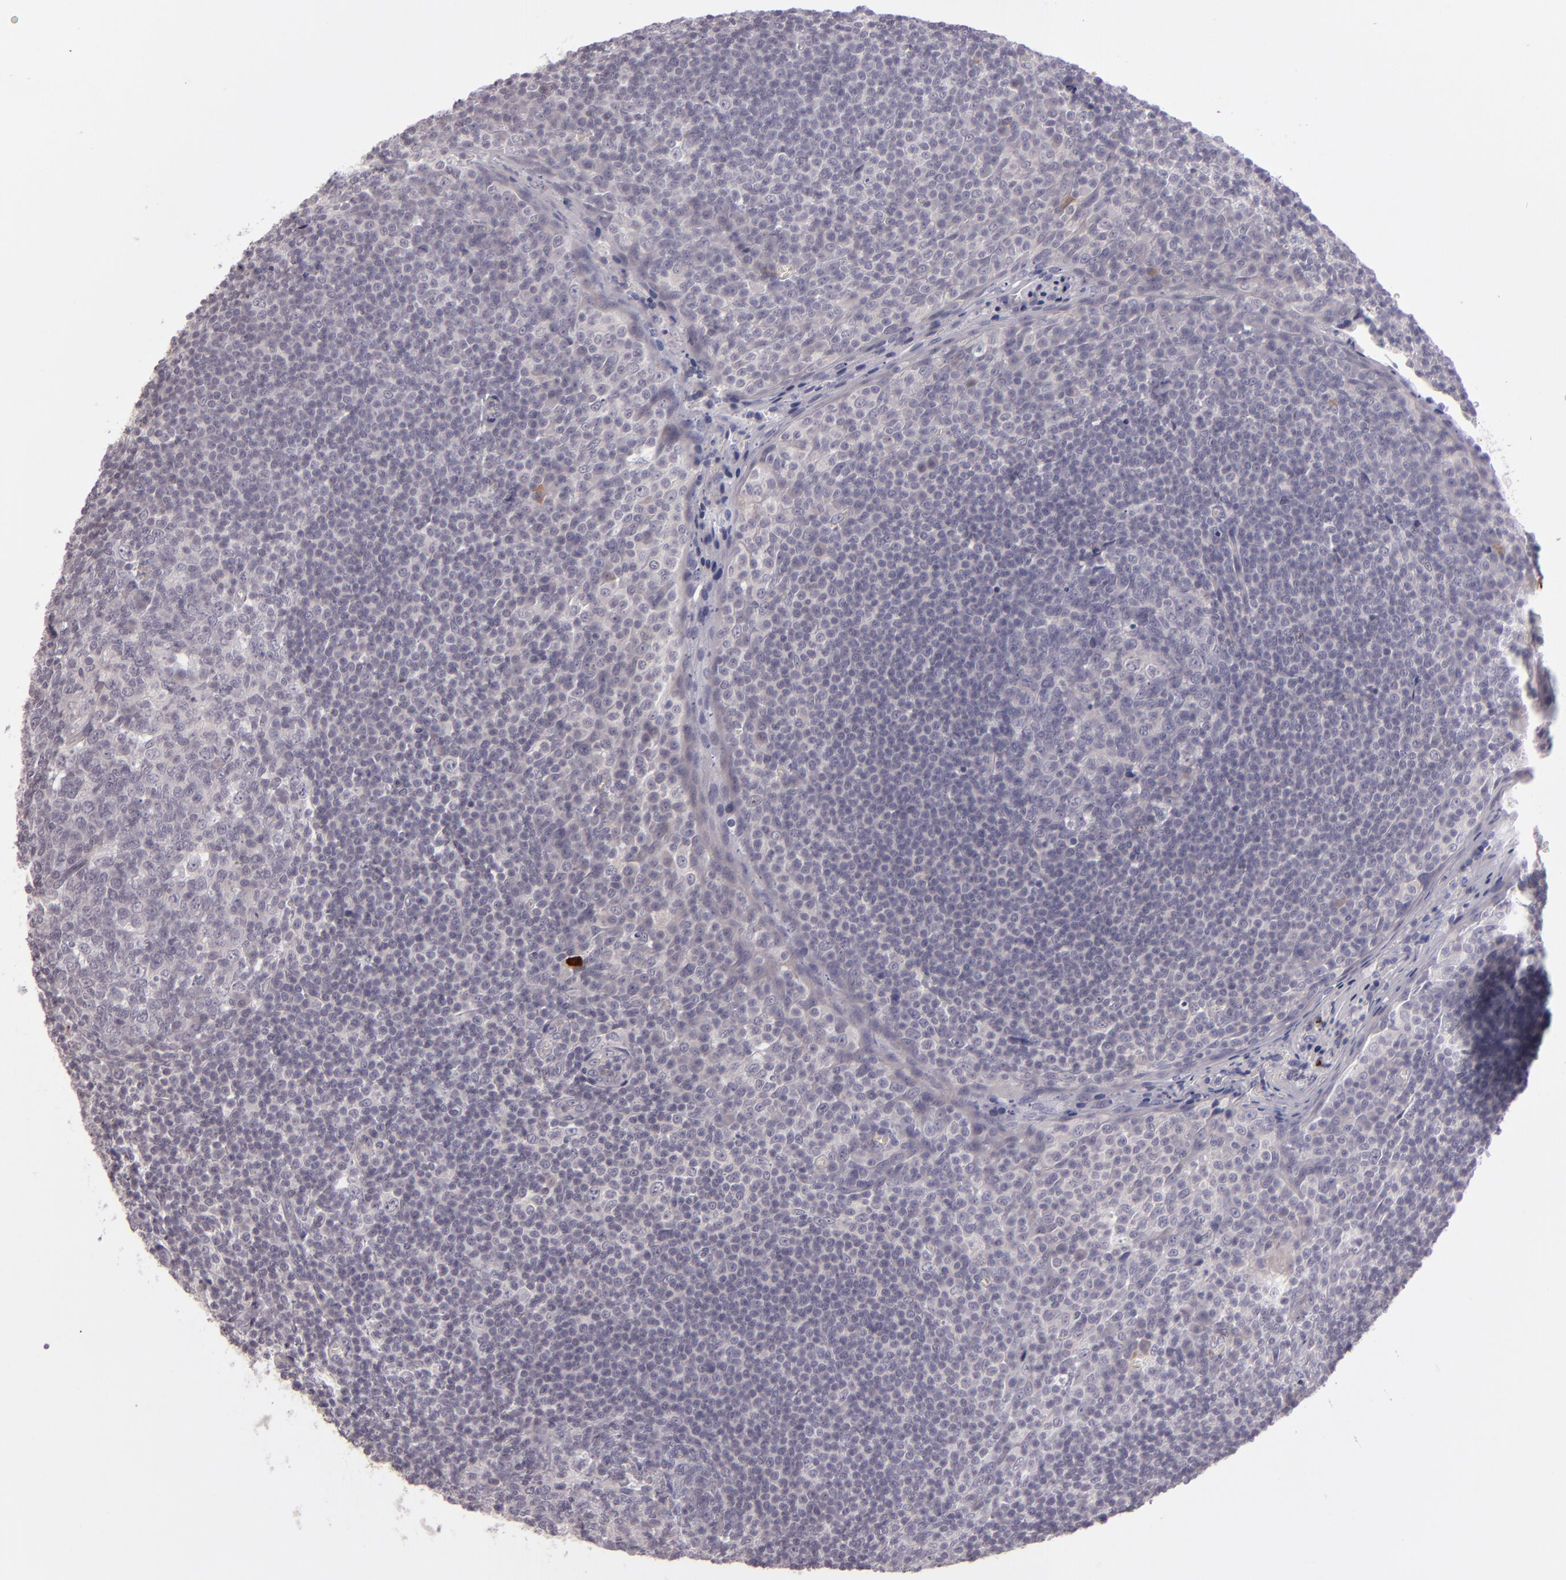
{"staining": {"intensity": "negative", "quantity": "none", "location": "none"}, "tissue": "tonsil", "cell_type": "Germinal center cells", "image_type": "normal", "snomed": [{"axis": "morphology", "description": "Normal tissue, NOS"}, {"axis": "topography", "description": "Tonsil"}], "caption": "Benign tonsil was stained to show a protein in brown. There is no significant staining in germinal center cells. (DAB (3,3'-diaminobenzidine) IHC with hematoxylin counter stain).", "gene": "EGFL6", "patient": {"sex": "male", "age": 31}}